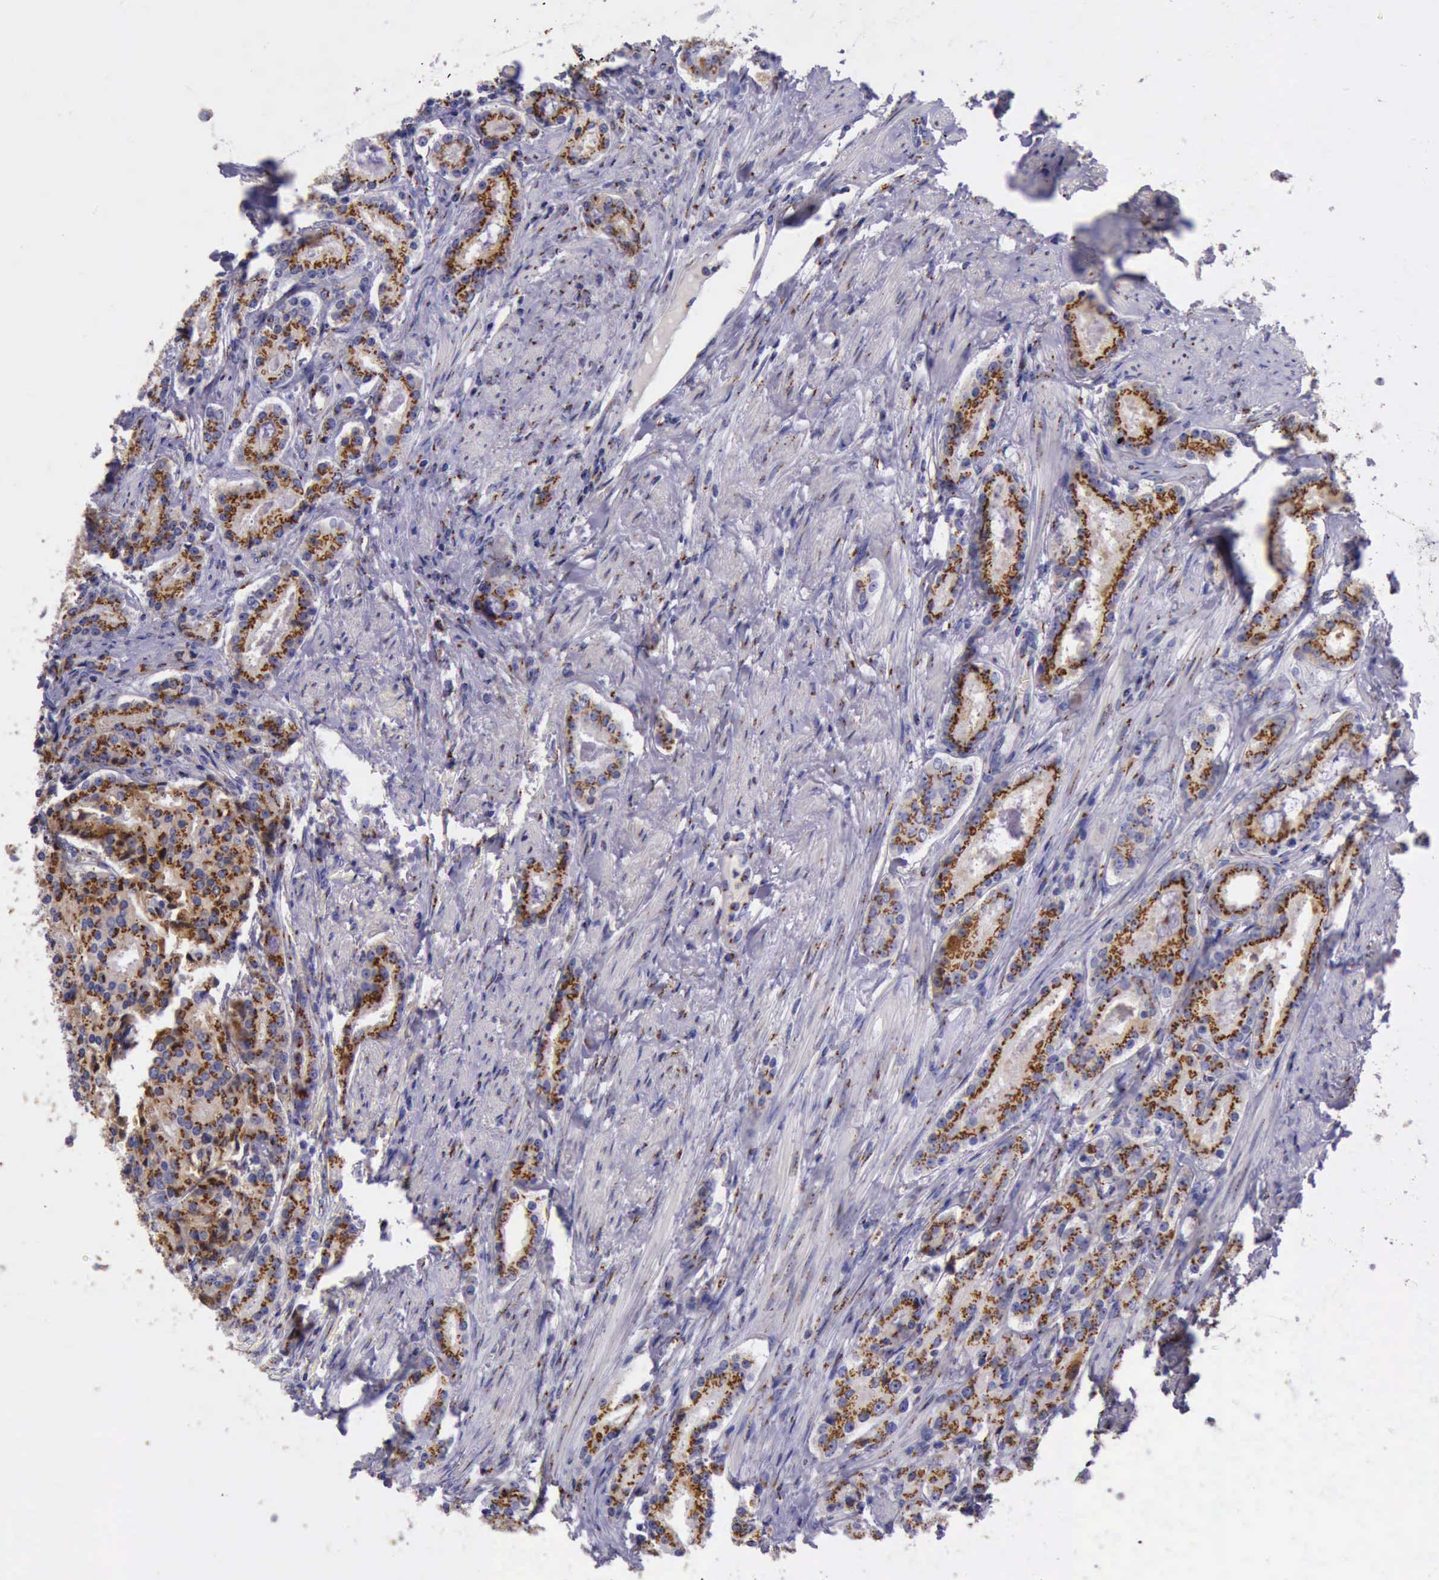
{"staining": {"intensity": "strong", "quantity": ">75%", "location": "cytoplasmic/membranous"}, "tissue": "prostate cancer", "cell_type": "Tumor cells", "image_type": "cancer", "snomed": [{"axis": "morphology", "description": "Adenocarcinoma, Medium grade"}, {"axis": "topography", "description": "Prostate"}], "caption": "Prostate cancer (adenocarcinoma (medium-grade)) tissue reveals strong cytoplasmic/membranous staining in about >75% of tumor cells, visualized by immunohistochemistry.", "gene": "GOLGA5", "patient": {"sex": "male", "age": 72}}